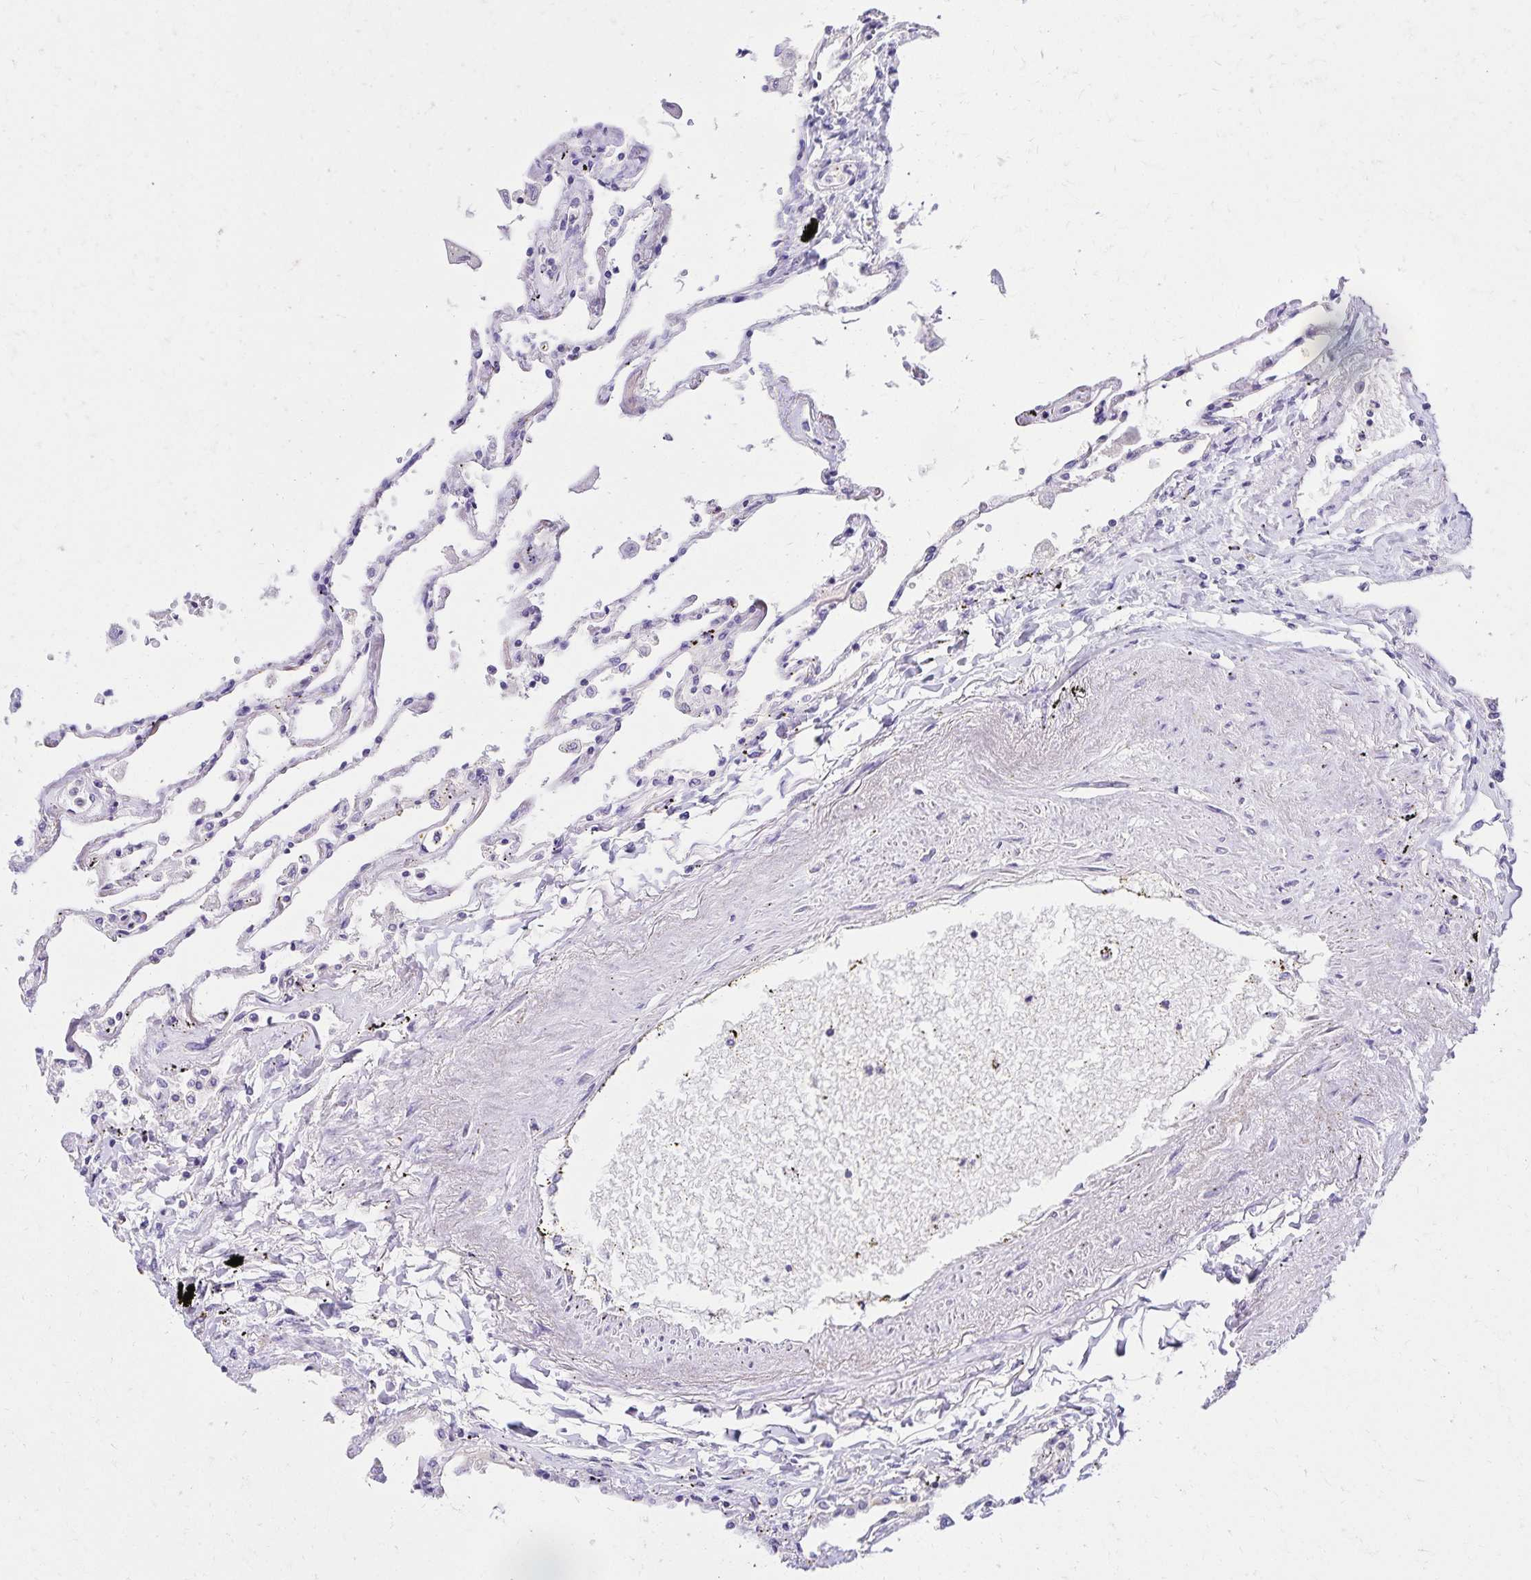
{"staining": {"intensity": "negative", "quantity": "none", "location": "none"}, "tissue": "lung", "cell_type": "Alveolar cells", "image_type": "normal", "snomed": [{"axis": "morphology", "description": "Normal tissue, NOS"}, {"axis": "topography", "description": "Lung"}], "caption": "Image shows no protein positivity in alveolar cells of unremarkable lung. The staining was performed using DAB to visualize the protein expression in brown, while the nuclei were stained in blue with hematoxylin (Magnification: 20x).", "gene": "FAM166C", "patient": {"sex": "female", "age": 67}}